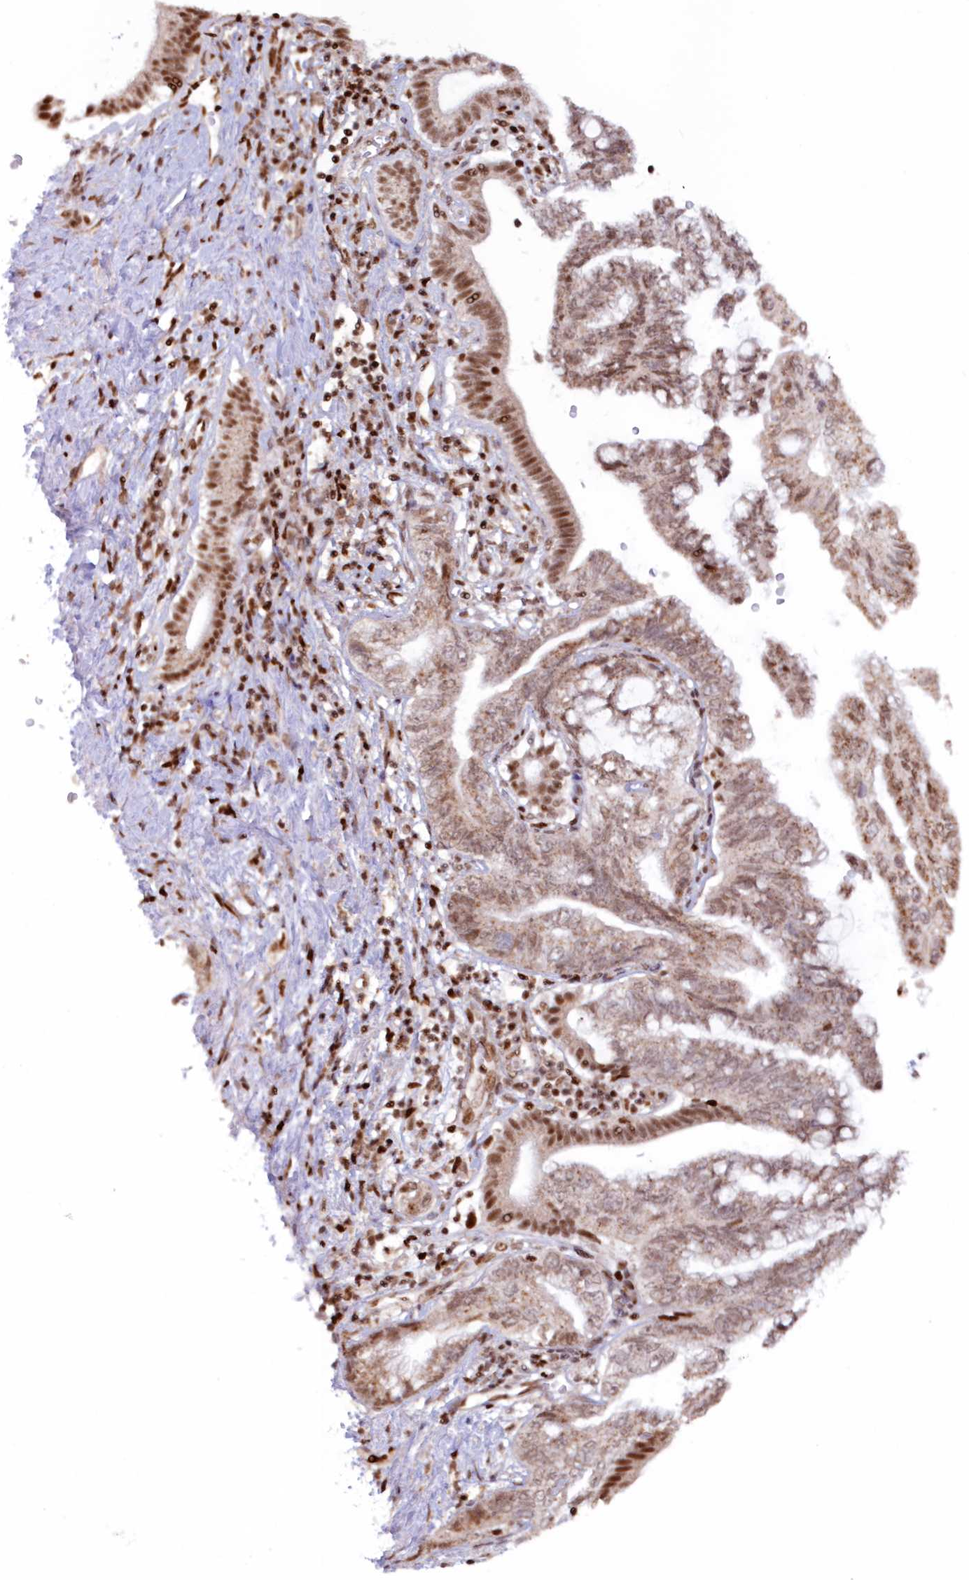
{"staining": {"intensity": "moderate", "quantity": ">75%", "location": "nuclear"}, "tissue": "pancreatic cancer", "cell_type": "Tumor cells", "image_type": "cancer", "snomed": [{"axis": "morphology", "description": "Adenocarcinoma, NOS"}, {"axis": "topography", "description": "Pancreas"}], "caption": "Pancreatic adenocarcinoma stained with a protein marker displays moderate staining in tumor cells.", "gene": "POLR2B", "patient": {"sex": "female", "age": 73}}